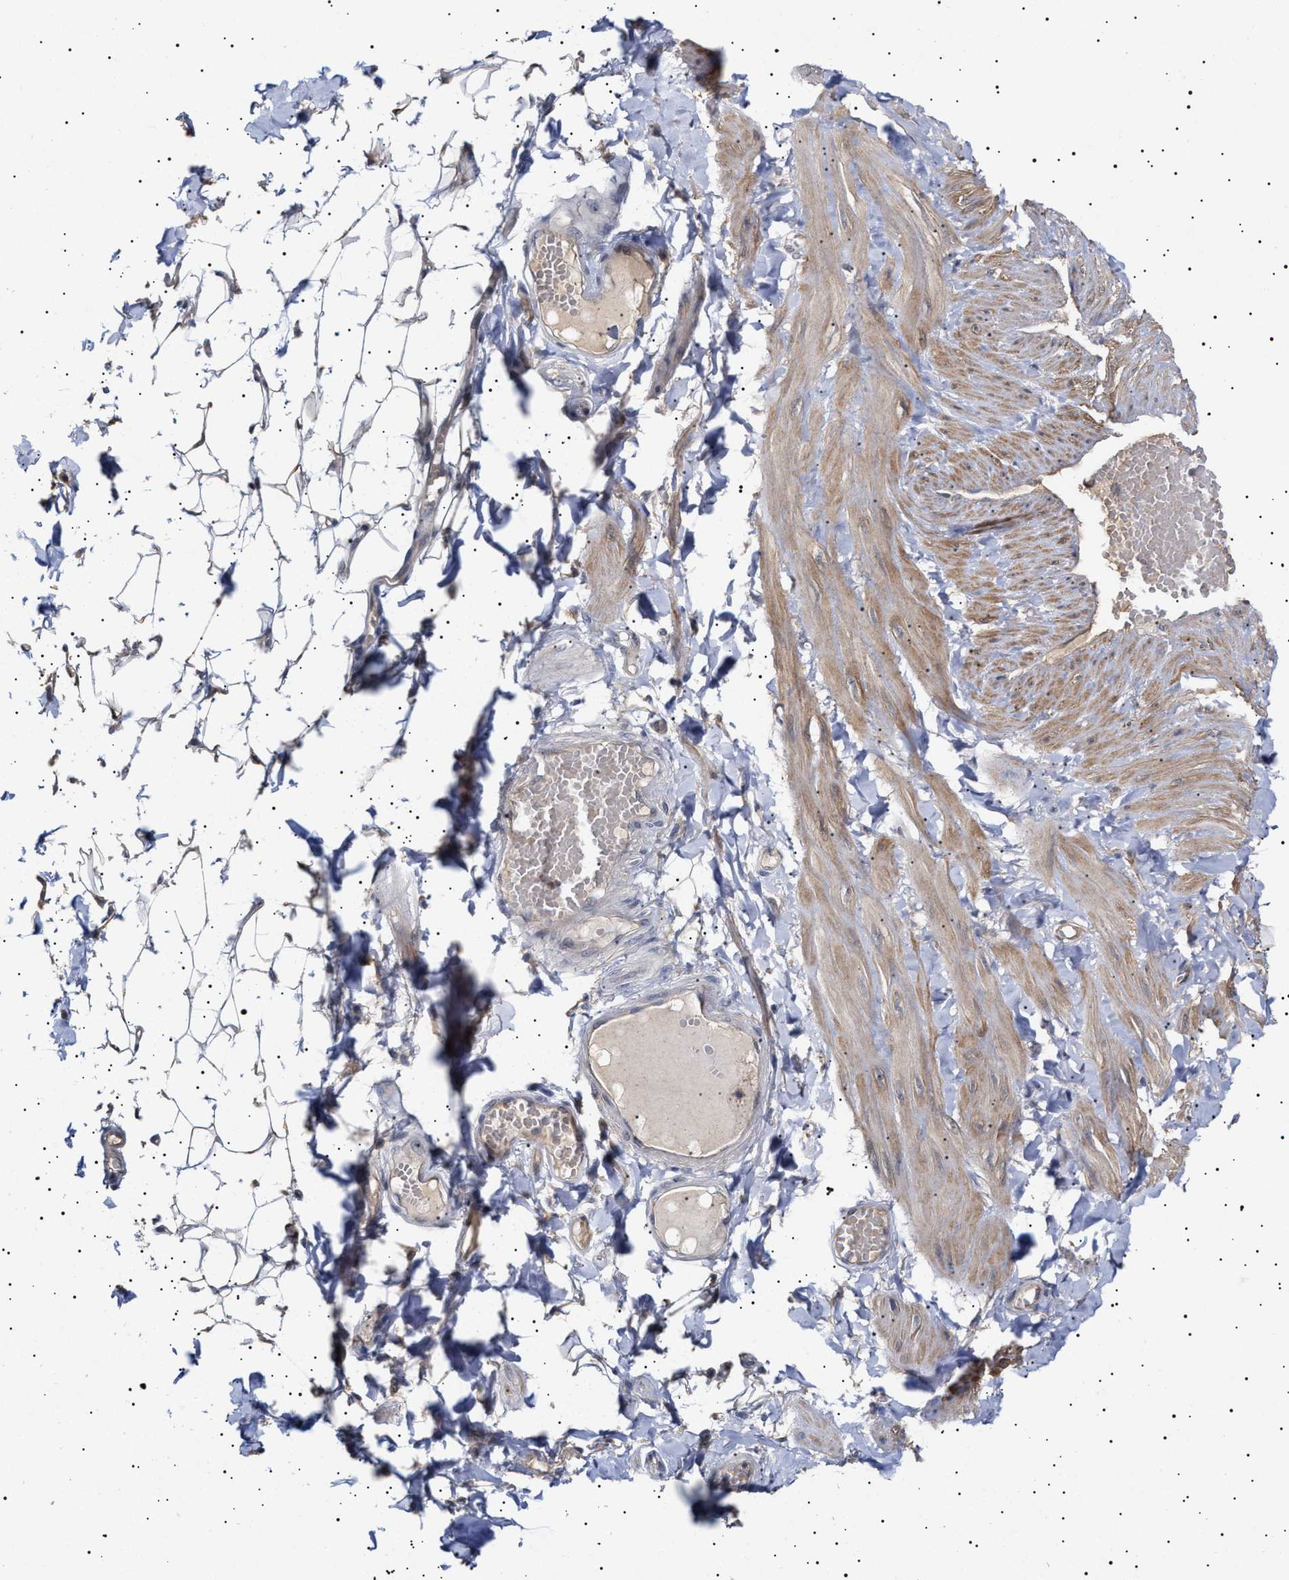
{"staining": {"intensity": "negative", "quantity": "none", "location": "none"}, "tissue": "adipose tissue", "cell_type": "Adipocytes", "image_type": "normal", "snomed": [{"axis": "morphology", "description": "Normal tissue, NOS"}, {"axis": "topography", "description": "Adipose tissue"}, {"axis": "topography", "description": "Vascular tissue"}, {"axis": "topography", "description": "Peripheral nerve tissue"}], "caption": "Immunohistochemistry (IHC) histopathology image of normal adipose tissue stained for a protein (brown), which demonstrates no staining in adipocytes.", "gene": "NPLOC4", "patient": {"sex": "male", "age": 25}}